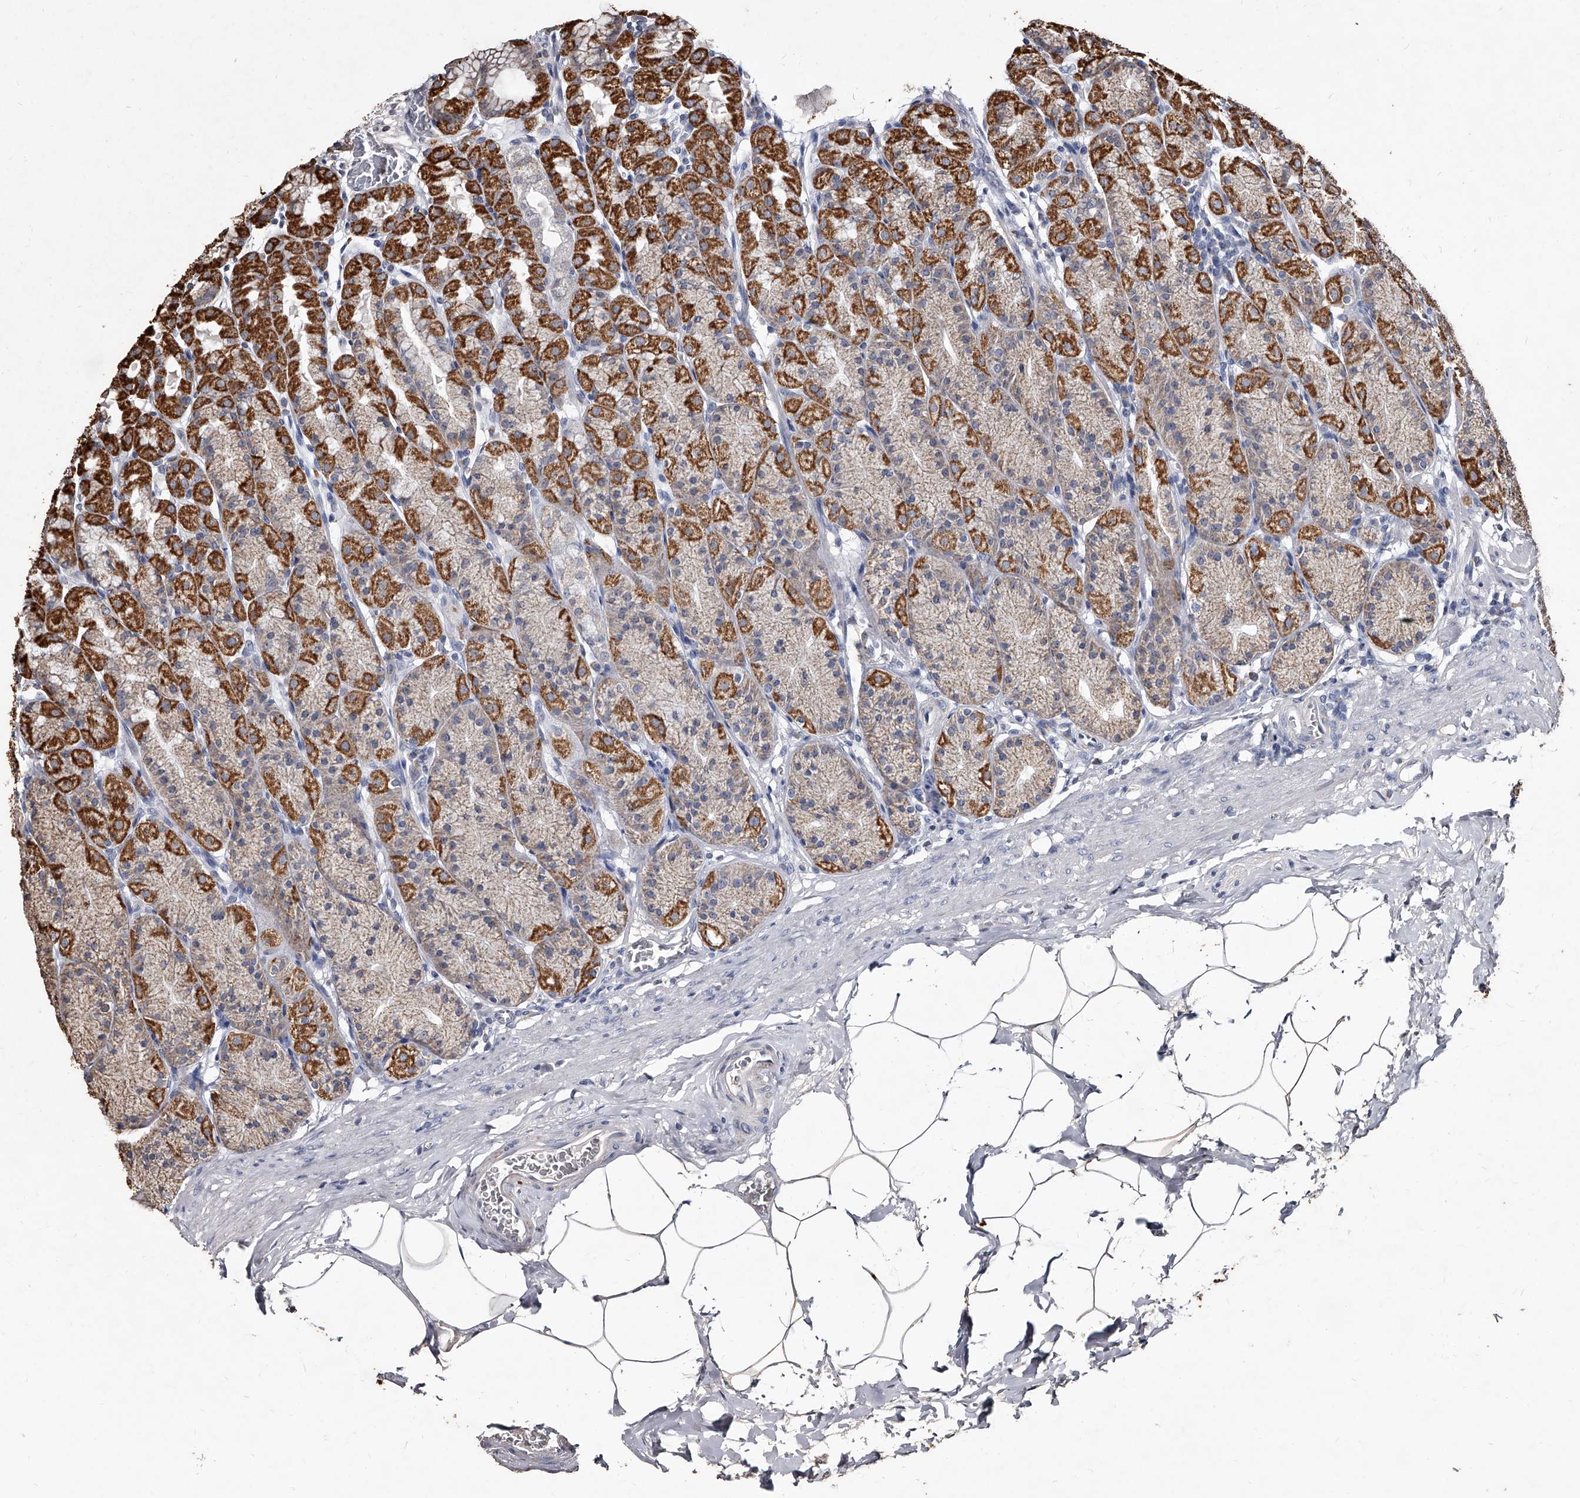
{"staining": {"intensity": "moderate", "quantity": "25%-75%", "location": "cytoplasmic/membranous"}, "tissue": "stomach", "cell_type": "Glandular cells", "image_type": "normal", "snomed": [{"axis": "morphology", "description": "Normal tissue, NOS"}, {"axis": "topography", "description": "Stomach"}], "caption": "Brown immunohistochemical staining in unremarkable stomach shows moderate cytoplasmic/membranous staining in approximately 25%-75% of glandular cells.", "gene": "GPR183", "patient": {"sex": "male", "age": 42}}